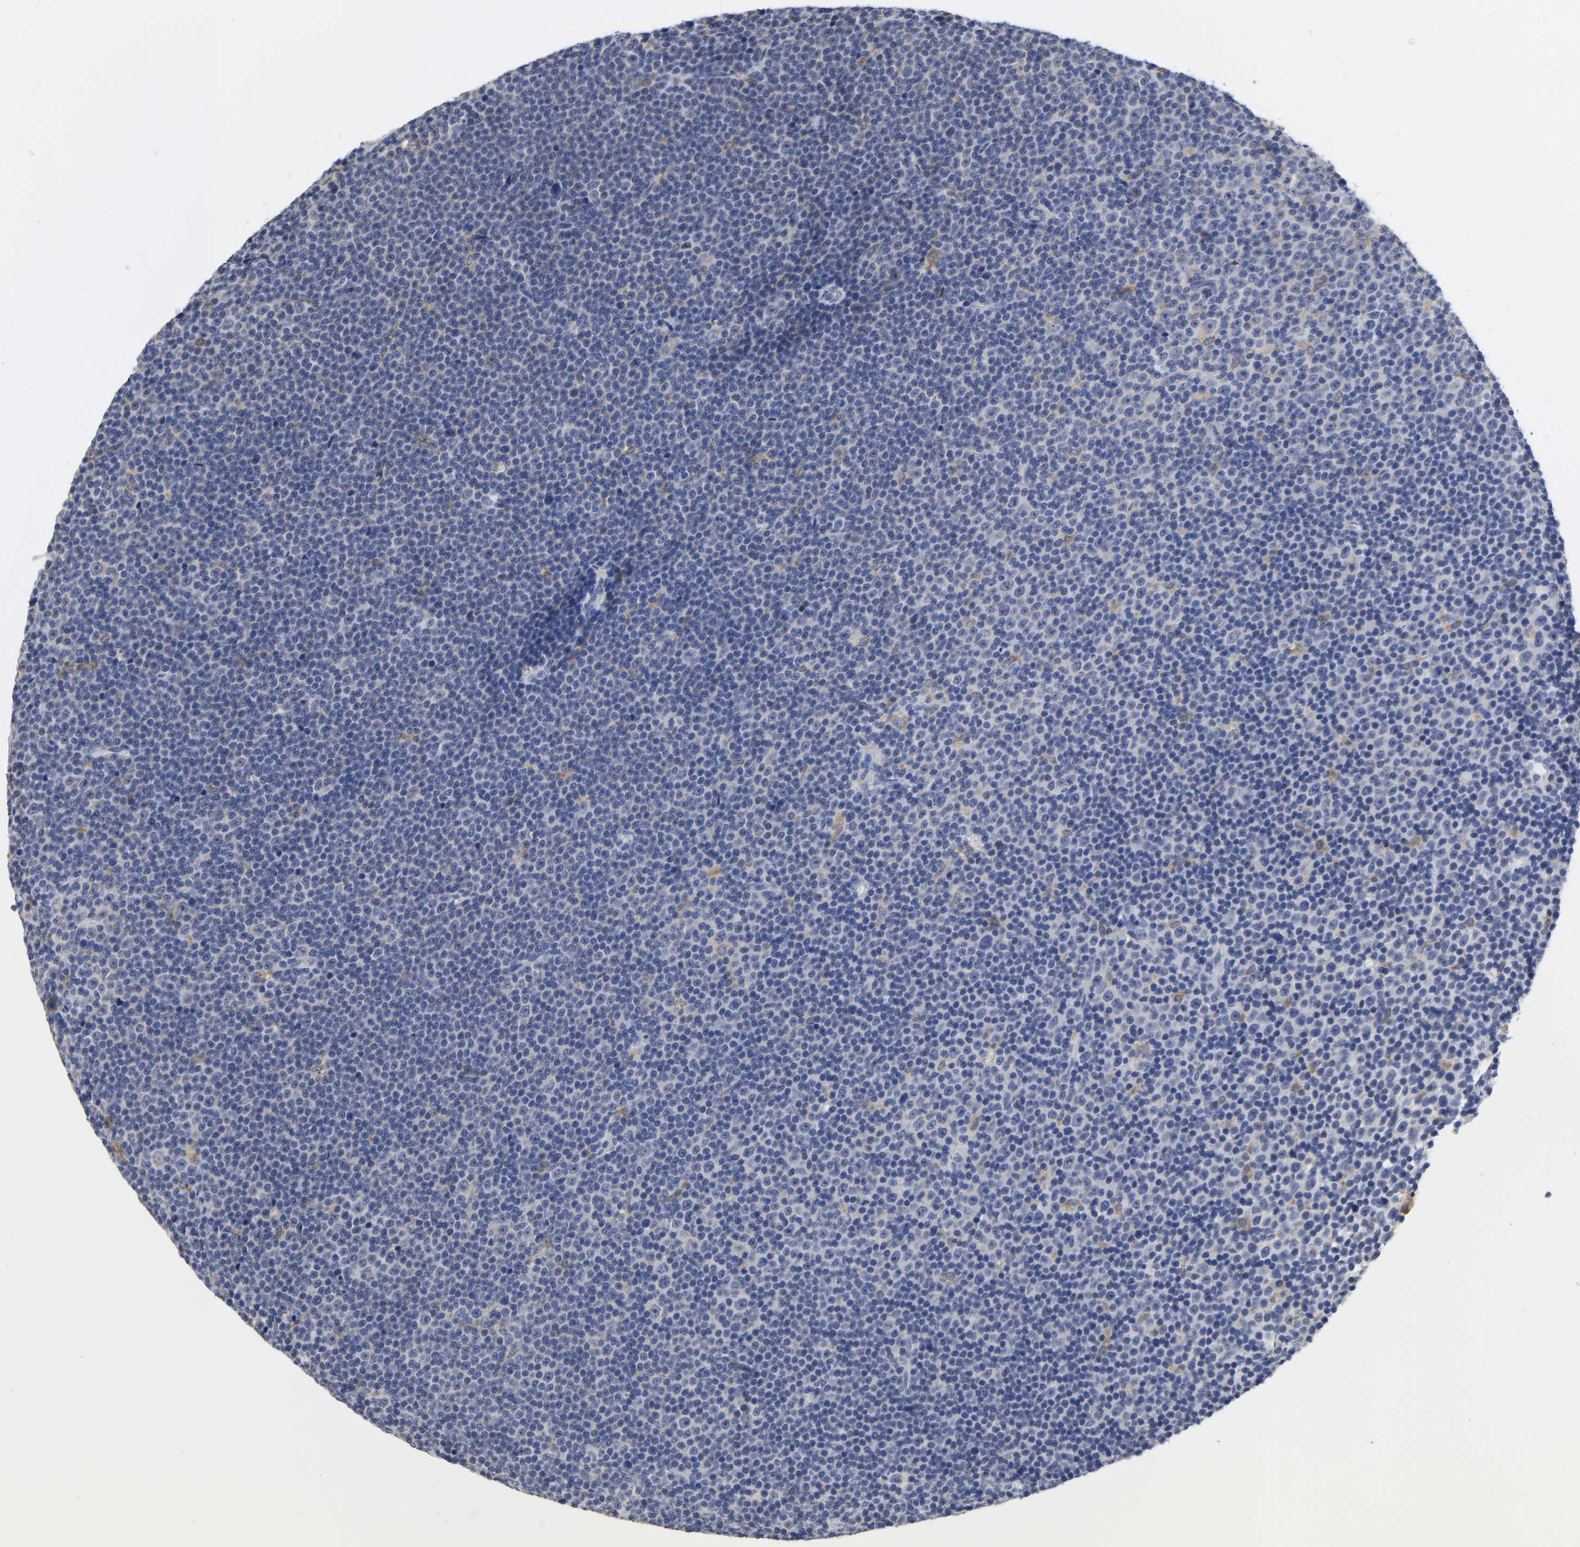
{"staining": {"intensity": "weak", "quantity": "<25%", "location": "cytoplasmic/membranous"}, "tissue": "lymphoma", "cell_type": "Tumor cells", "image_type": "cancer", "snomed": [{"axis": "morphology", "description": "Malignant lymphoma, non-Hodgkin's type, Low grade"}, {"axis": "topography", "description": "Lymph node"}], "caption": "IHC micrograph of neoplastic tissue: human lymphoma stained with DAB exhibits no significant protein positivity in tumor cells.", "gene": "HCK", "patient": {"sex": "female", "age": 67}}